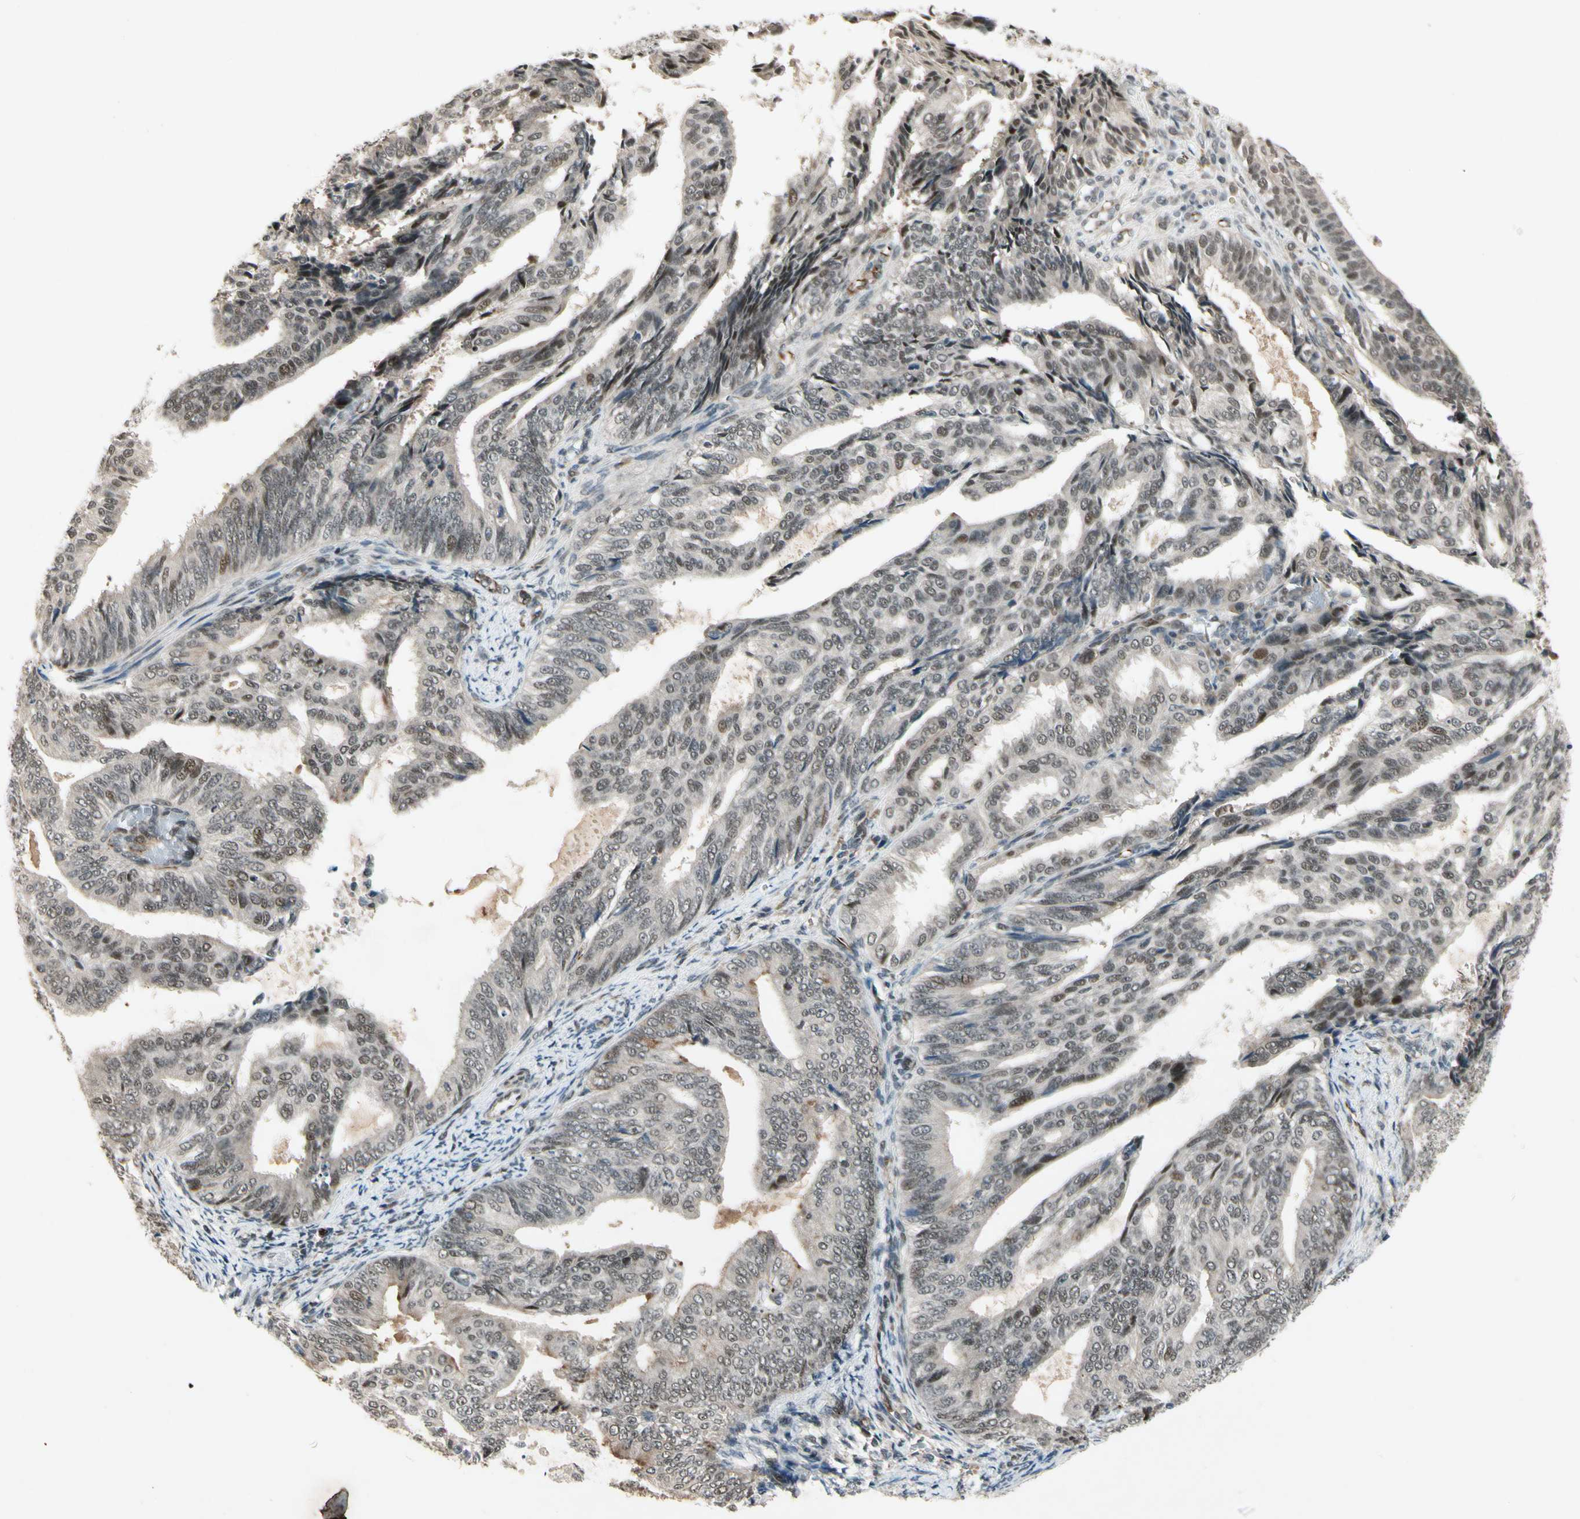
{"staining": {"intensity": "moderate", "quantity": "<25%", "location": "nuclear"}, "tissue": "endometrial cancer", "cell_type": "Tumor cells", "image_type": "cancer", "snomed": [{"axis": "morphology", "description": "Adenocarcinoma, NOS"}, {"axis": "topography", "description": "Endometrium"}], "caption": "IHC of endometrial adenocarcinoma reveals low levels of moderate nuclear positivity in approximately <25% of tumor cells. Using DAB (brown) and hematoxylin (blue) stains, captured at high magnification using brightfield microscopy.", "gene": "CDK11A", "patient": {"sex": "female", "age": 58}}